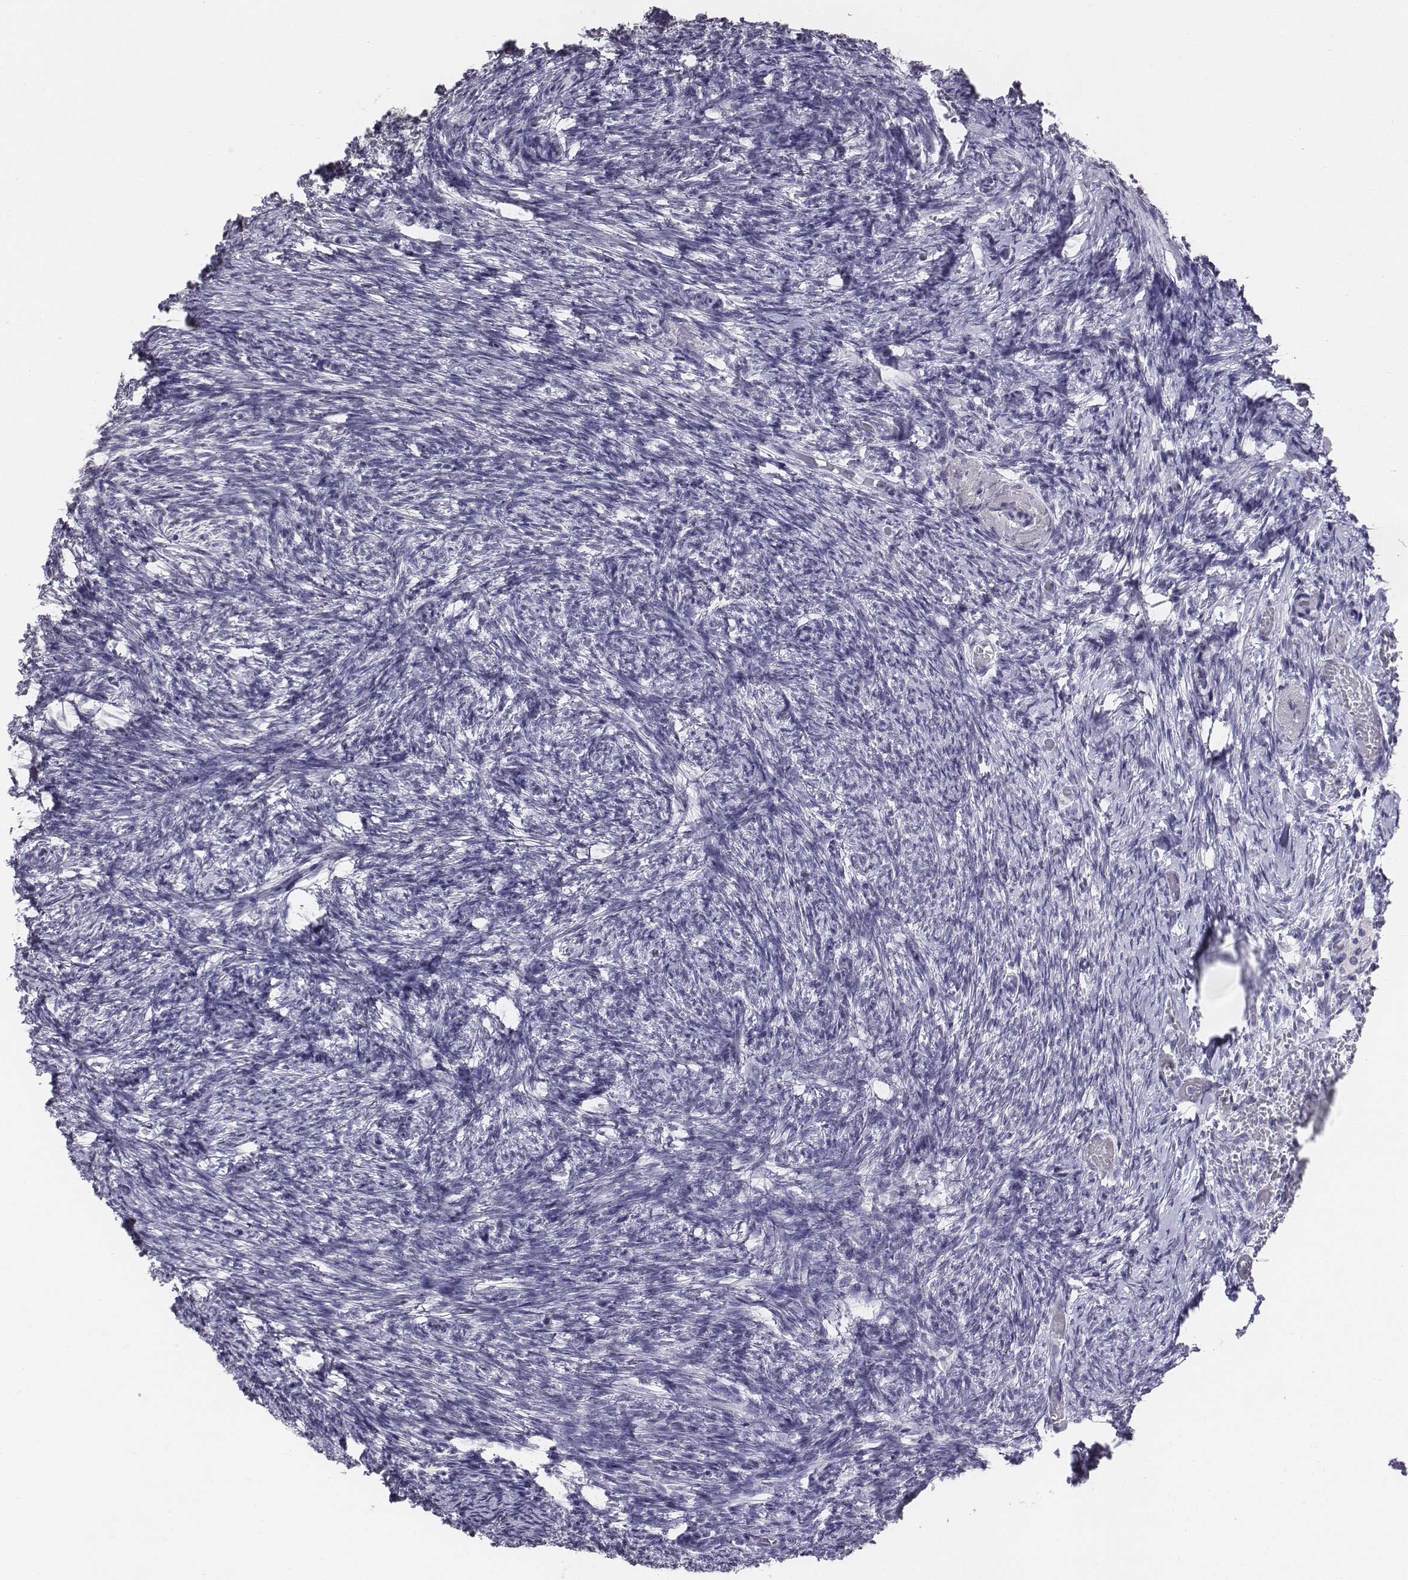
{"staining": {"intensity": "negative", "quantity": "none", "location": "none"}, "tissue": "ovary", "cell_type": "Ovarian stroma cells", "image_type": "normal", "snomed": [{"axis": "morphology", "description": "Normal tissue, NOS"}, {"axis": "topography", "description": "Ovary"}], "caption": "Human ovary stained for a protein using IHC shows no staining in ovarian stroma cells.", "gene": "BARHL1", "patient": {"sex": "female", "age": 72}}